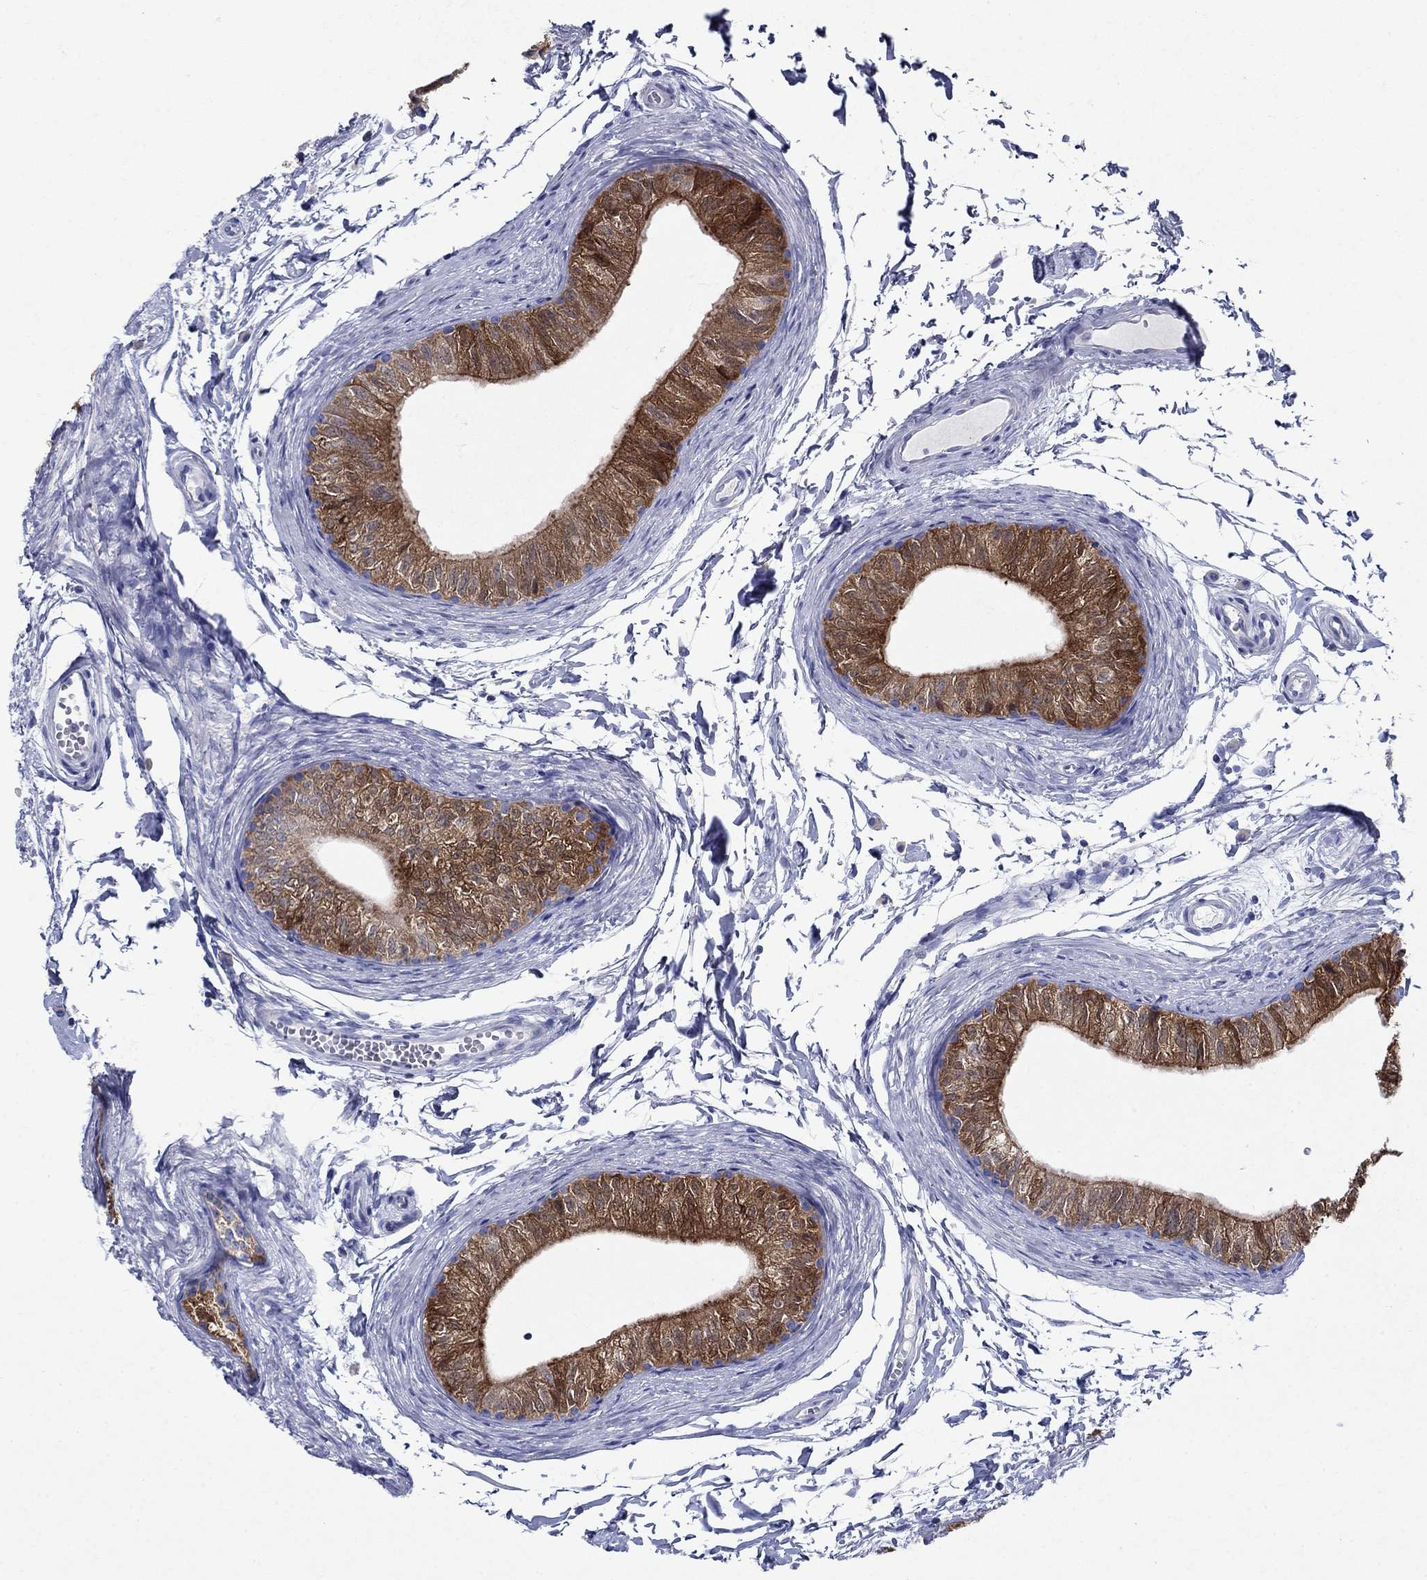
{"staining": {"intensity": "strong", "quantity": "25%-75%", "location": "cytoplasmic/membranous"}, "tissue": "epididymis", "cell_type": "Glandular cells", "image_type": "normal", "snomed": [{"axis": "morphology", "description": "Normal tissue, NOS"}, {"axis": "topography", "description": "Epididymis"}], "caption": "A micrograph of epididymis stained for a protein displays strong cytoplasmic/membranous brown staining in glandular cells.", "gene": "SULT2B1", "patient": {"sex": "male", "age": 22}}